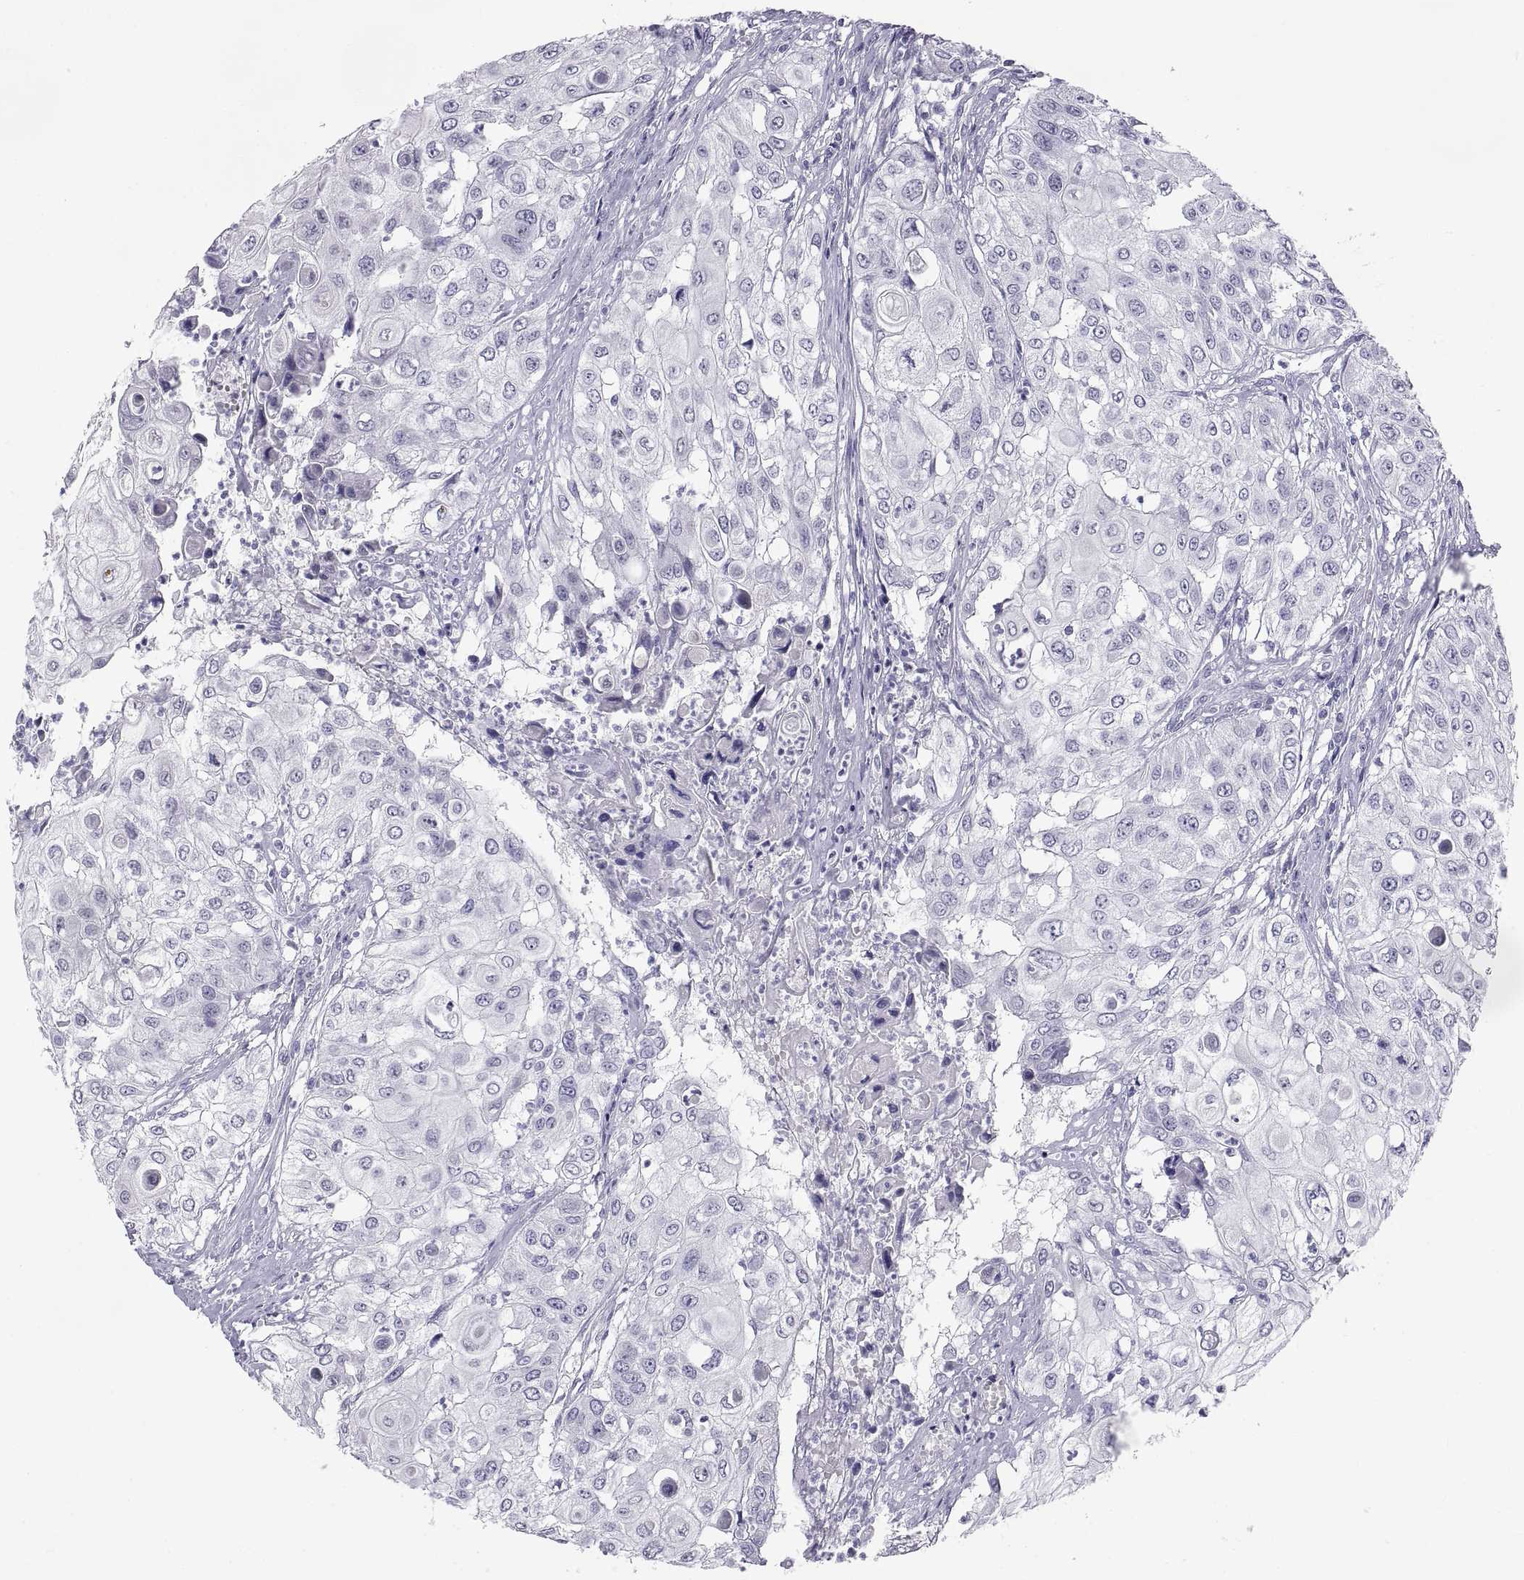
{"staining": {"intensity": "negative", "quantity": "none", "location": "none"}, "tissue": "urothelial cancer", "cell_type": "Tumor cells", "image_type": "cancer", "snomed": [{"axis": "morphology", "description": "Urothelial carcinoma, High grade"}, {"axis": "topography", "description": "Urinary bladder"}], "caption": "Photomicrograph shows no protein expression in tumor cells of urothelial cancer tissue.", "gene": "TEX13A", "patient": {"sex": "female", "age": 79}}